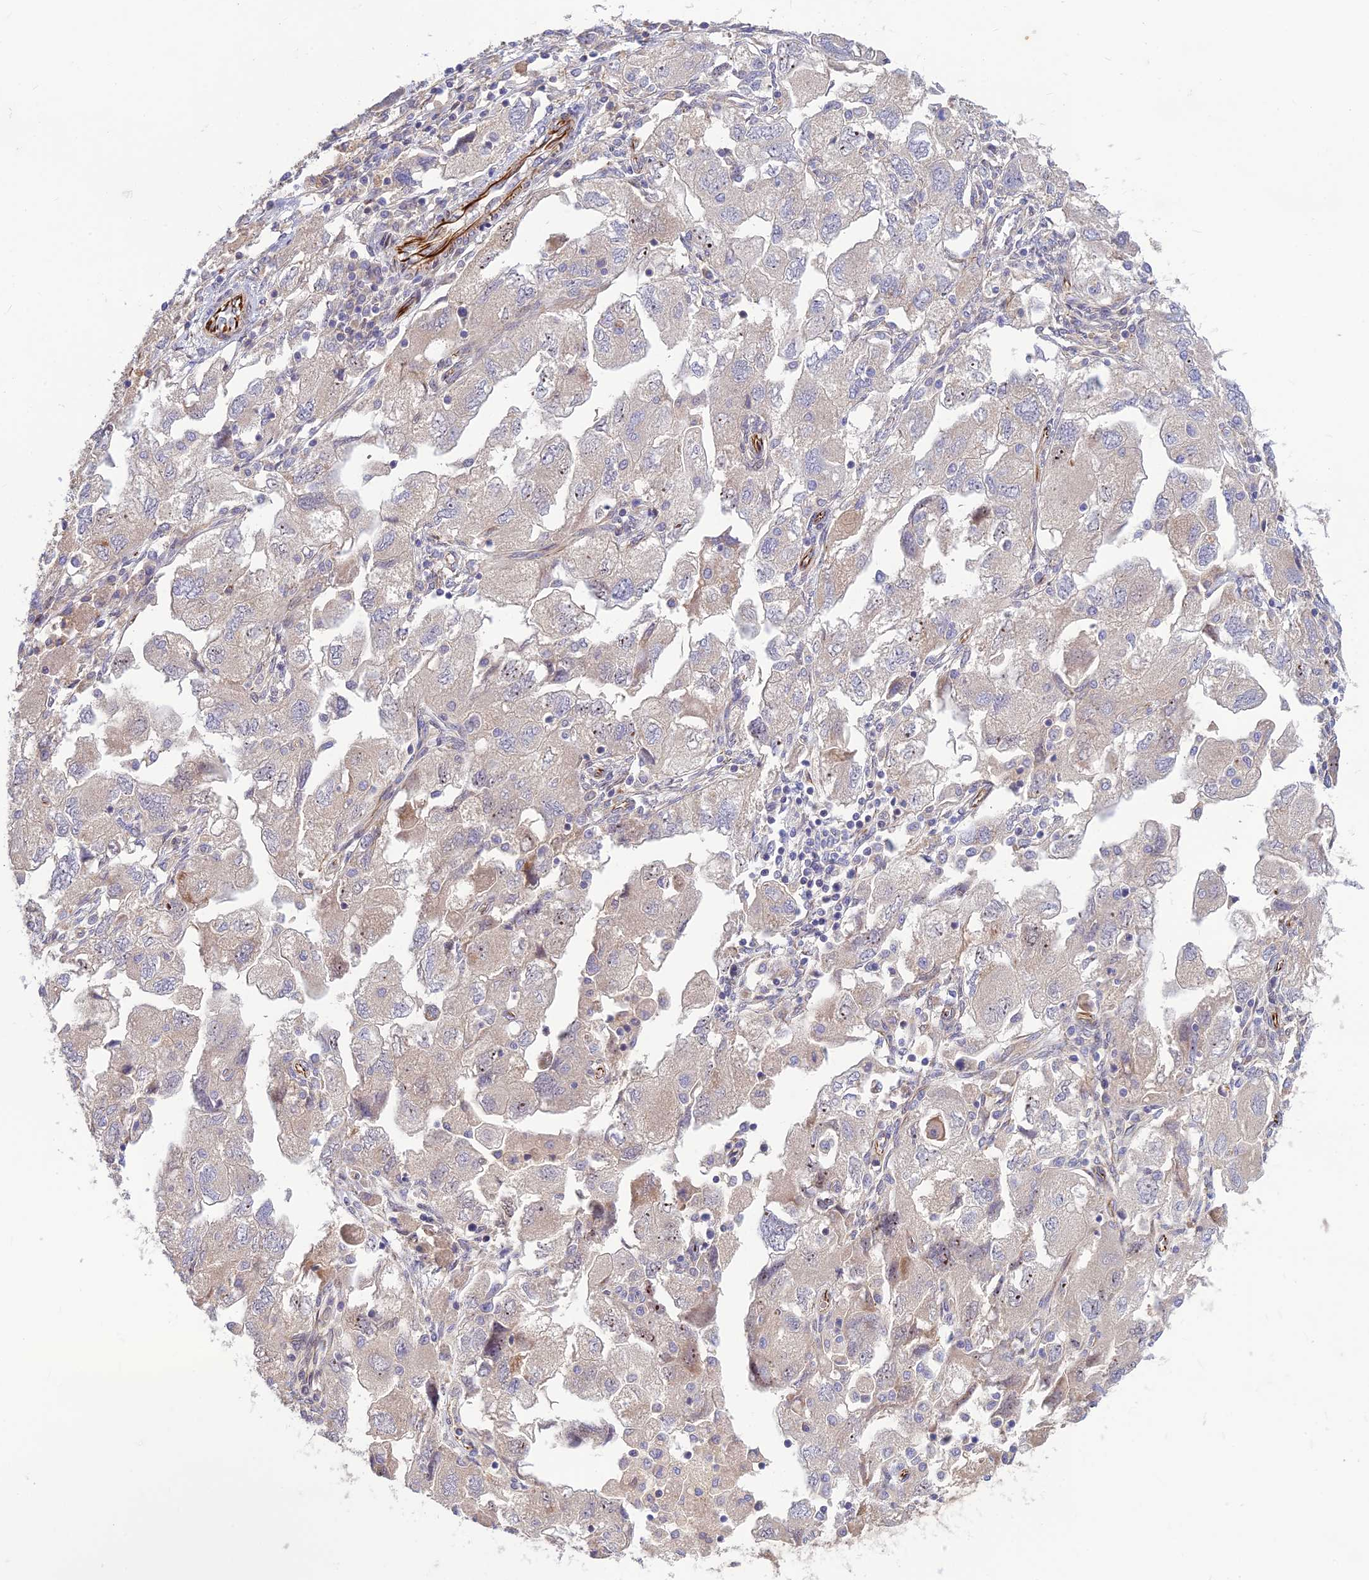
{"staining": {"intensity": "negative", "quantity": "none", "location": "none"}, "tissue": "ovarian cancer", "cell_type": "Tumor cells", "image_type": "cancer", "snomed": [{"axis": "morphology", "description": "Carcinoma, NOS"}, {"axis": "morphology", "description": "Cystadenocarcinoma, serous, NOS"}, {"axis": "topography", "description": "Ovary"}], "caption": "Immunohistochemistry photomicrograph of neoplastic tissue: human ovarian cancer stained with DAB demonstrates no significant protein staining in tumor cells.", "gene": "ST8SIA5", "patient": {"sex": "female", "age": 69}}